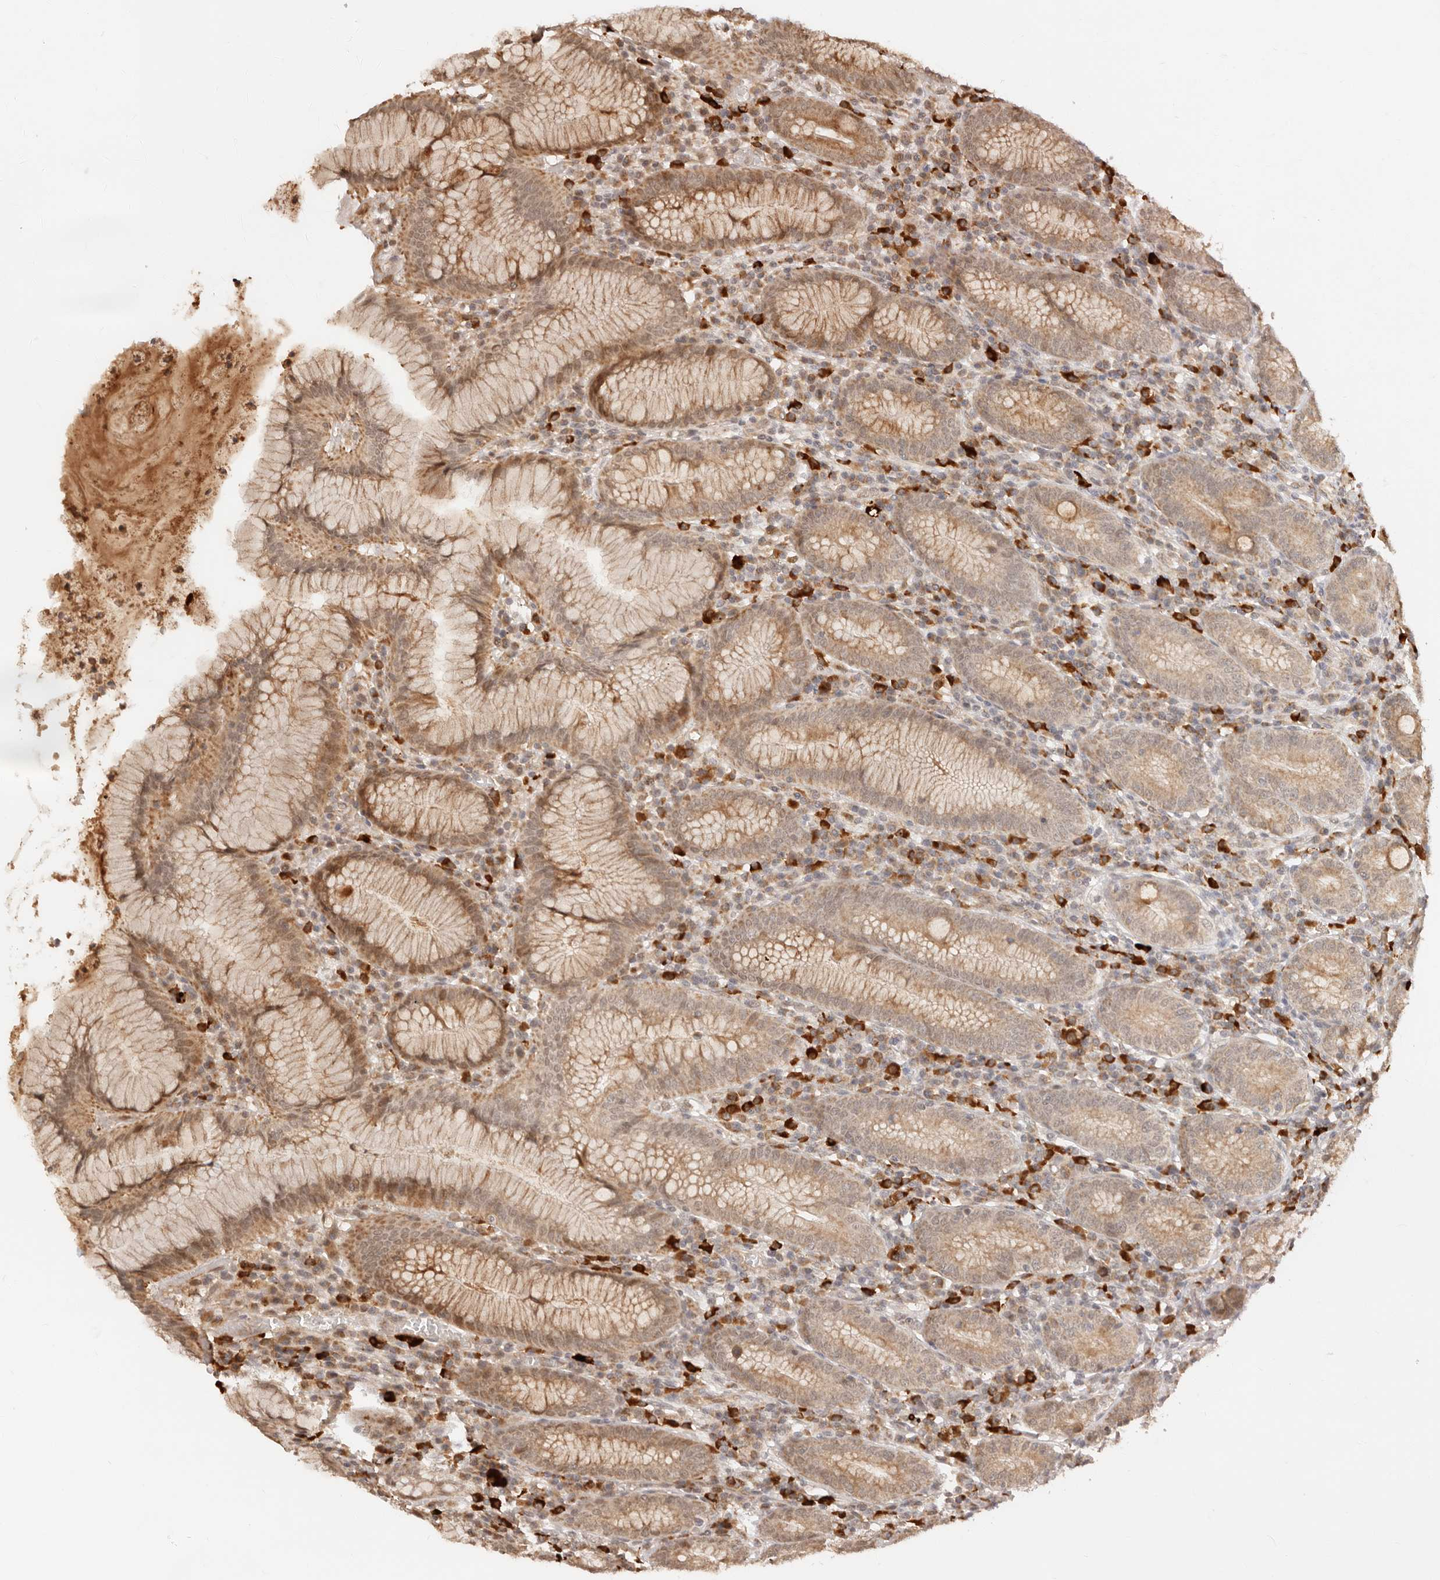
{"staining": {"intensity": "moderate", "quantity": "25%-75%", "location": "cytoplasmic/membranous"}, "tissue": "stomach", "cell_type": "Glandular cells", "image_type": "normal", "snomed": [{"axis": "morphology", "description": "Normal tissue, NOS"}, {"axis": "topography", "description": "Stomach"}], "caption": "DAB immunohistochemical staining of benign human stomach shows moderate cytoplasmic/membranous protein positivity in about 25%-75% of glandular cells. The staining is performed using DAB (3,3'-diaminobenzidine) brown chromogen to label protein expression. The nuclei are counter-stained blue using hematoxylin.", "gene": "BAALC", "patient": {"sex": "male", "age": 55}}